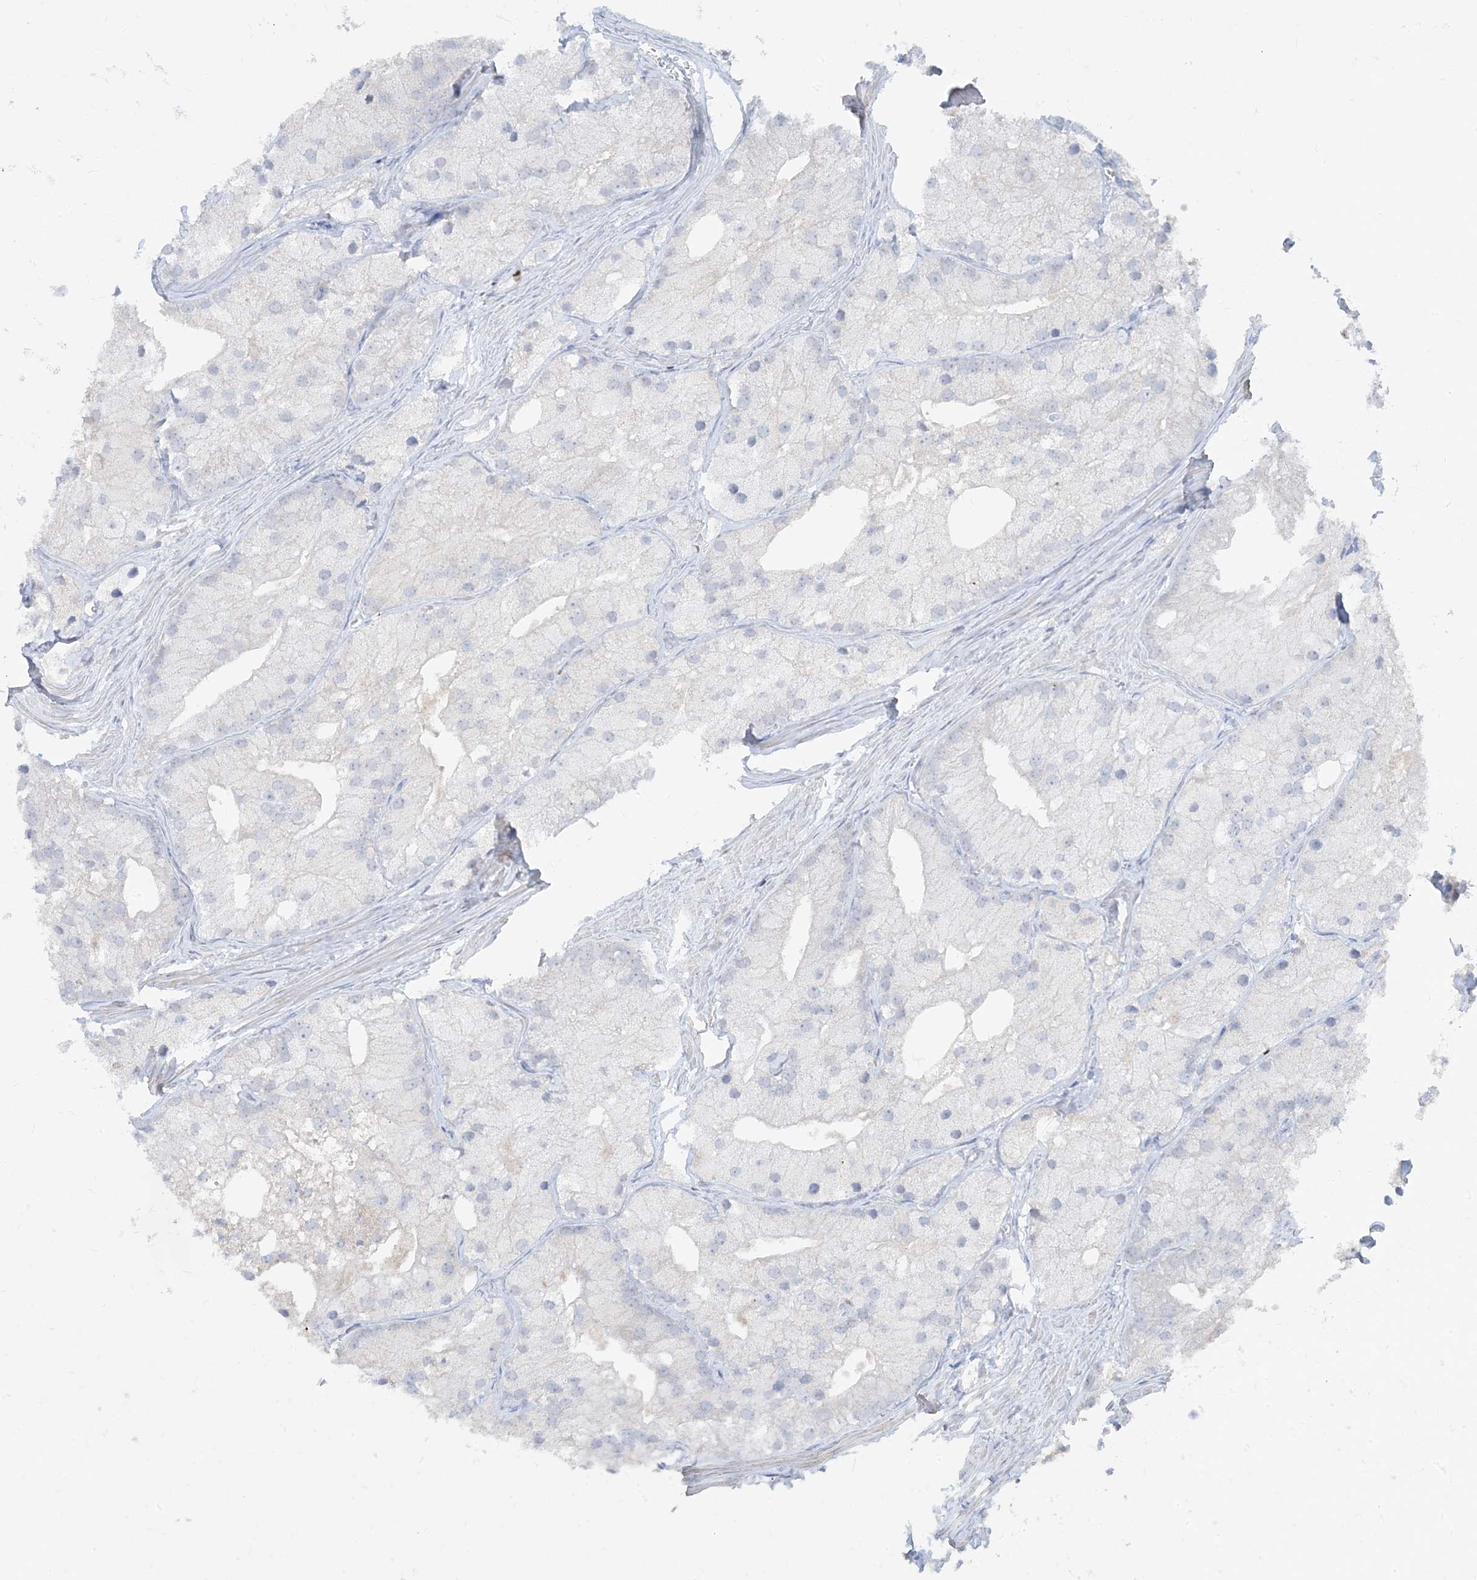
{"staining": {"intensity": "negative", "quantity": "none", "location": "none"}, "tissue": "prostate cancer", "cell_type": "Tumor cells", "image_type": "cancer", "snomed": [{"axis": "morphology", "description": "Adenocarcinoma, Low grade"}, {"axis": "topography", "description": "Prostate"}], "caption": "Prostate cancer (low-grade adenocarcinoma) was stained to show a protein in brown. There is no significant positivity in tumor cells.", "gene": "TBX21", "patient": {"sex": "male", "age": 69}}